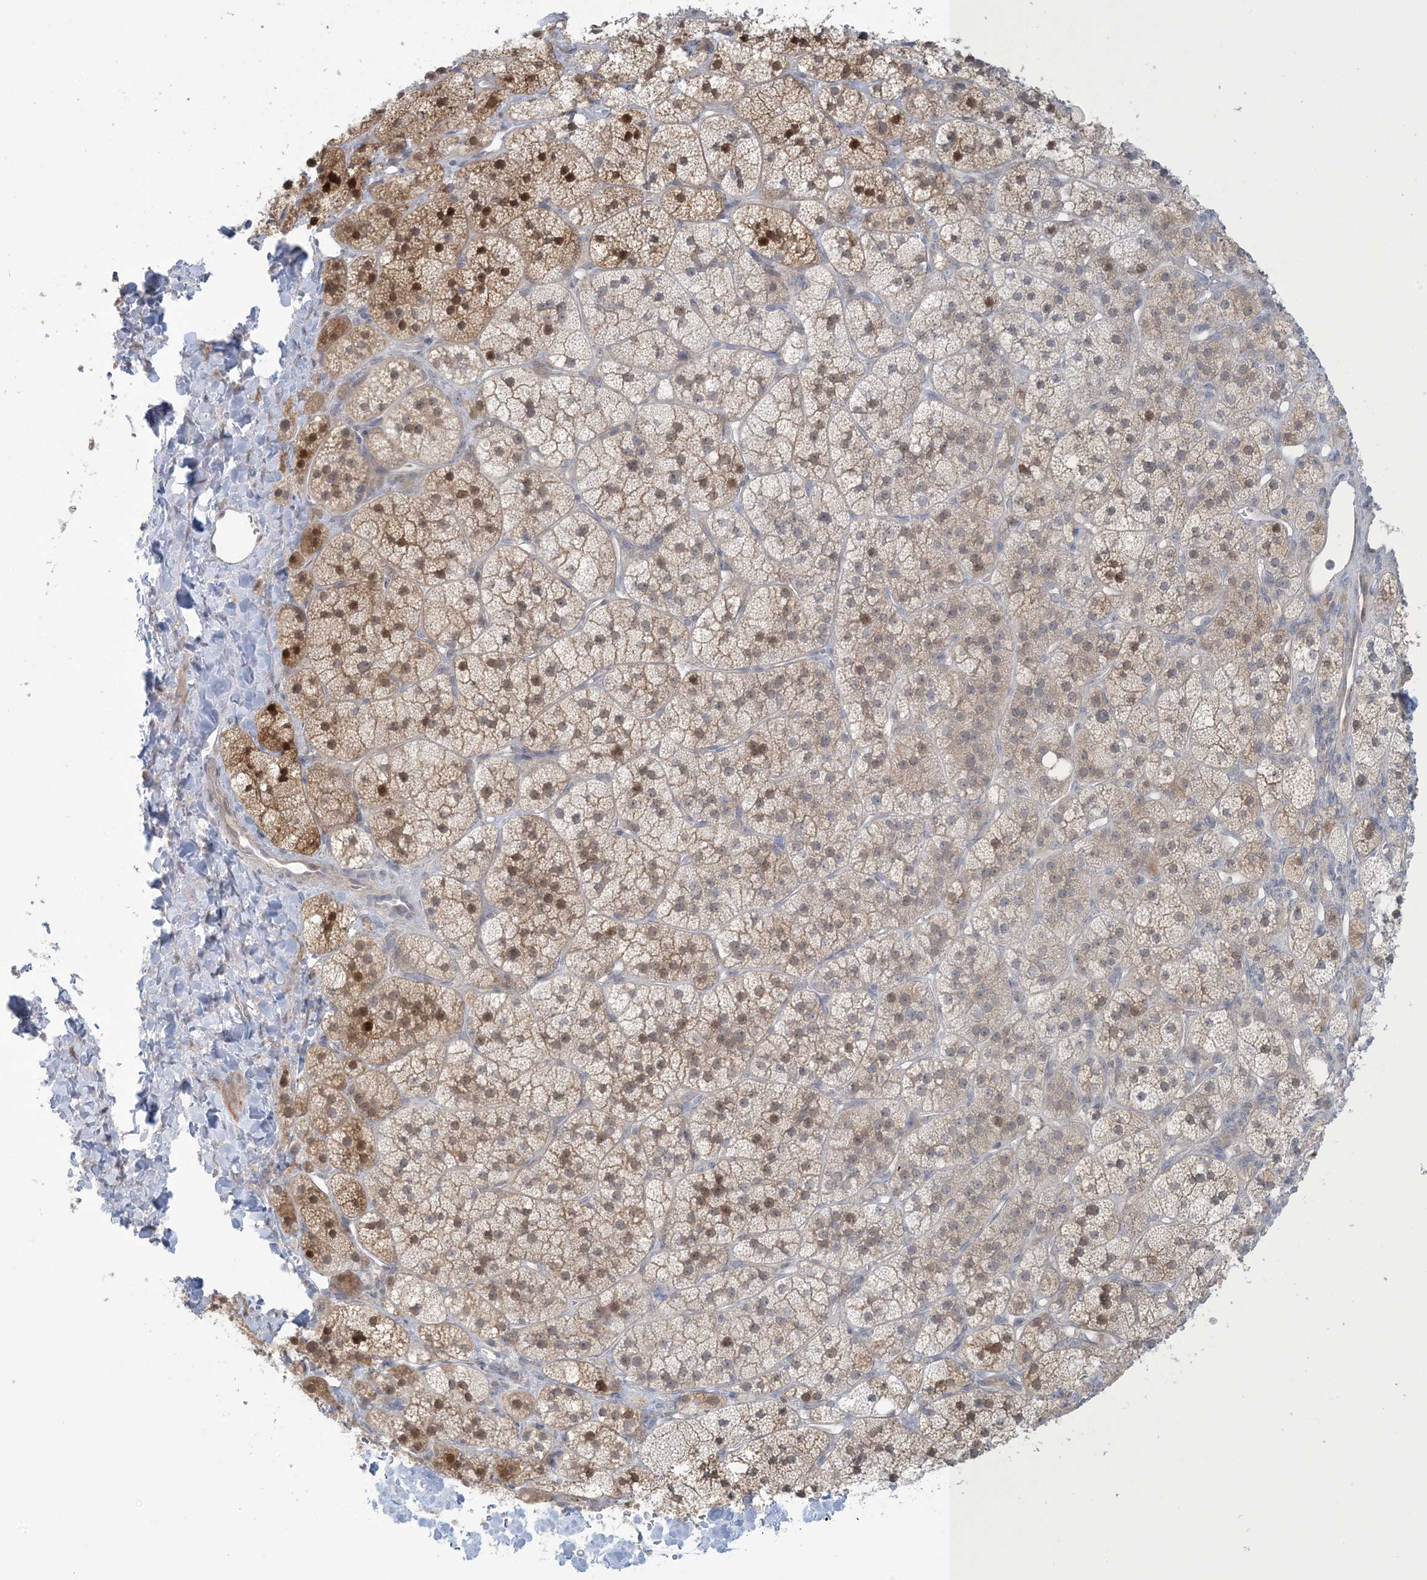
{"staining": {"intensity": "strong", "quantity": "25%-75%", "location": "cytoplasmic/membranous,nuclear"}, "tissue": "adrenal gland", "cell_type": "Glandular cells", "image_type": "normal", "snomed": [{"axis": "morphology", "description": "Normal tissue, NOS"}, {"axis": "topography", "description": "Adrenal gland"}], "caption": "A brown stain shows strong cytoplasmic/membranous,nuclear positivity of a protein in glandular cells of normal adrenal gland.", "gene": "NRBP2", "patient": {"sex": "male", "age": 61}}